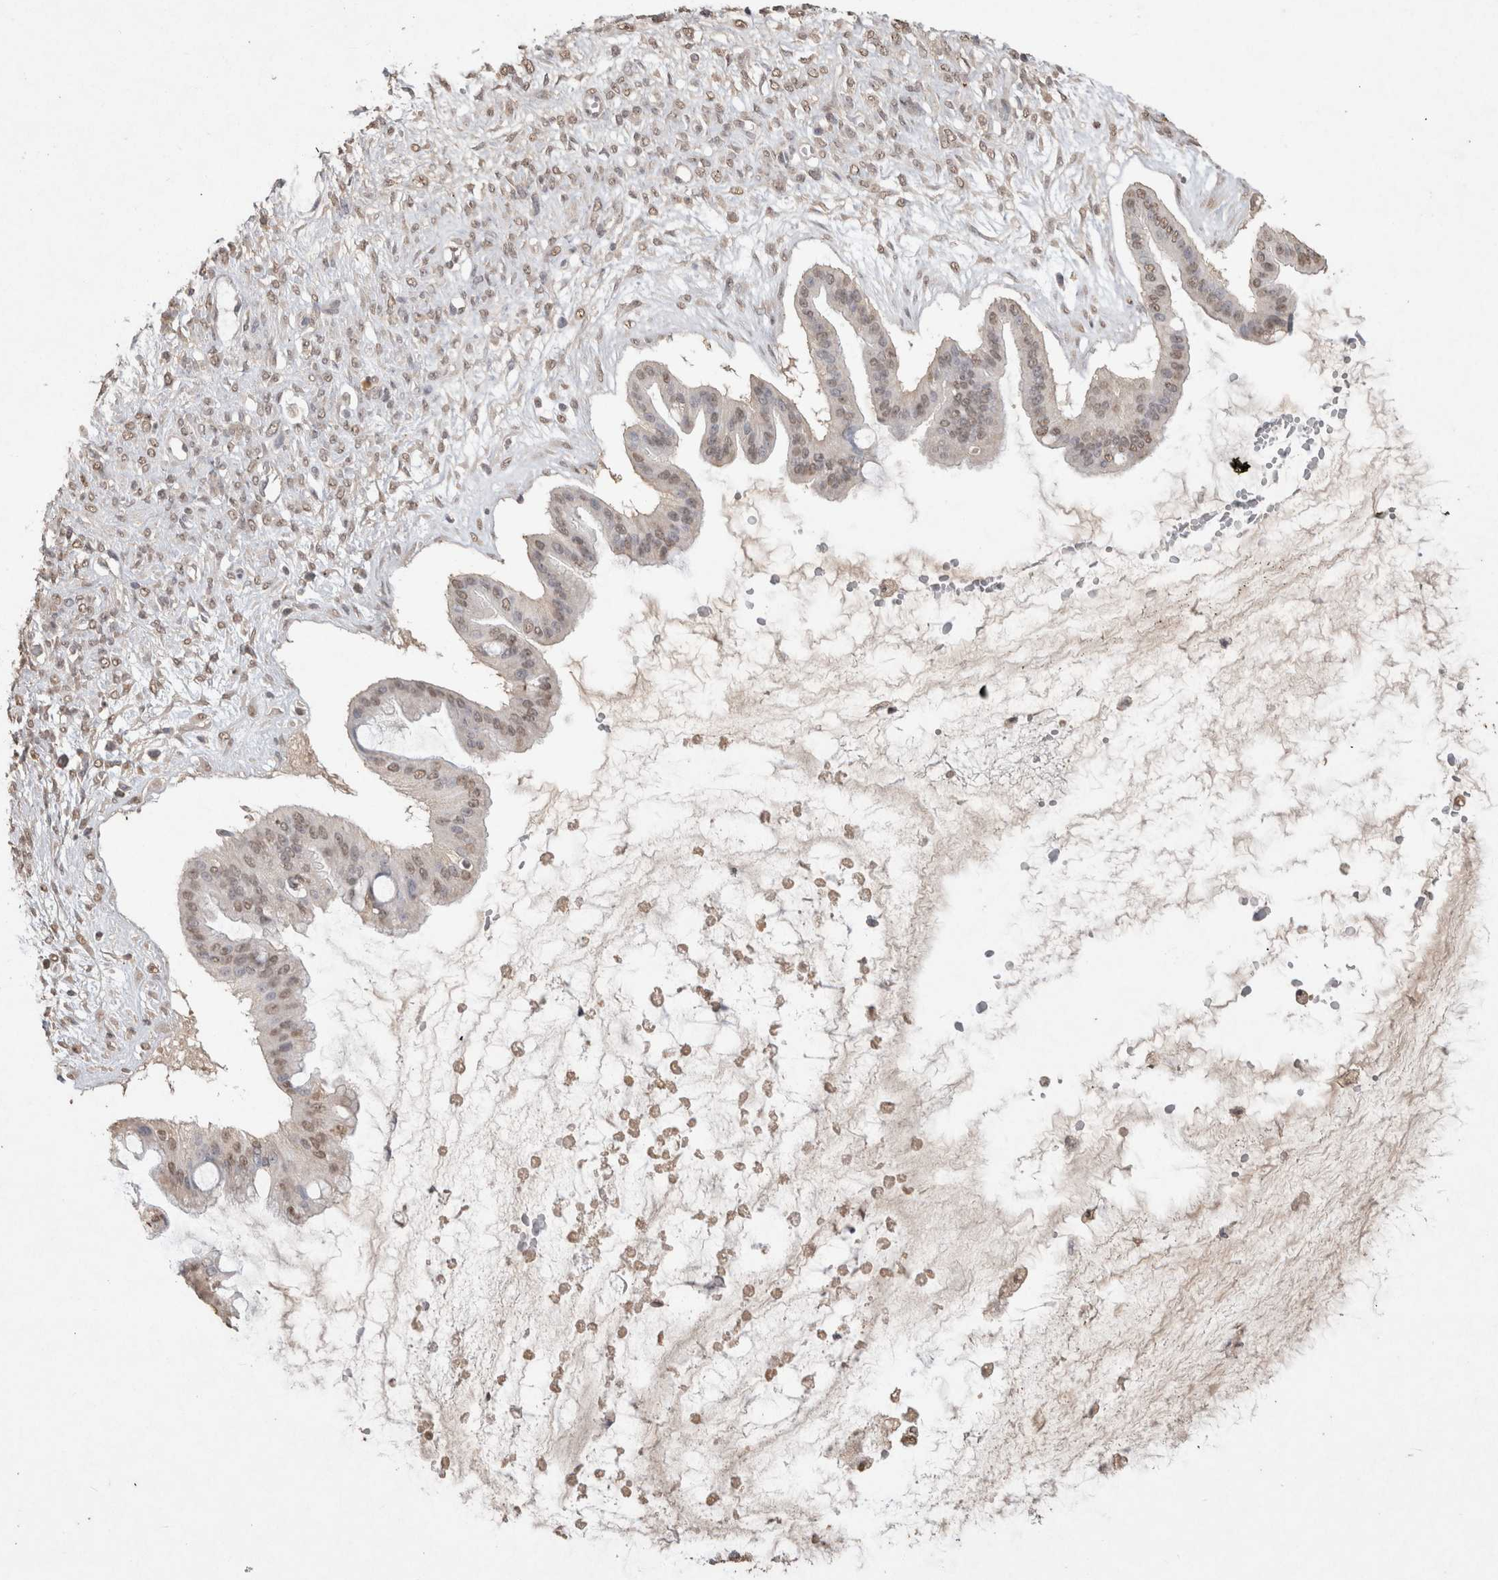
{"staining": {"intensity": "weak", "quantity": "25%-75%", "location": "nuclear"}, "tissue": "ovarian cancer", "cell_type": "Tumor cells", "image_type": "cancer", "snomed": [{"axis": "morphology", "description": "Cystadenocarcinoma, mucinous, NOS"}, {"axis": "topography", "description": "Ovary"}], "caption": "This micrograph demonstrates IHC staining of human ovarian mucinous cystadenocarcinoma, with low weak nuclear staining in approximately 25%-75% of tumor cells.", "gene": "MLX", "patient": {"sex": "female", "age": 73}}